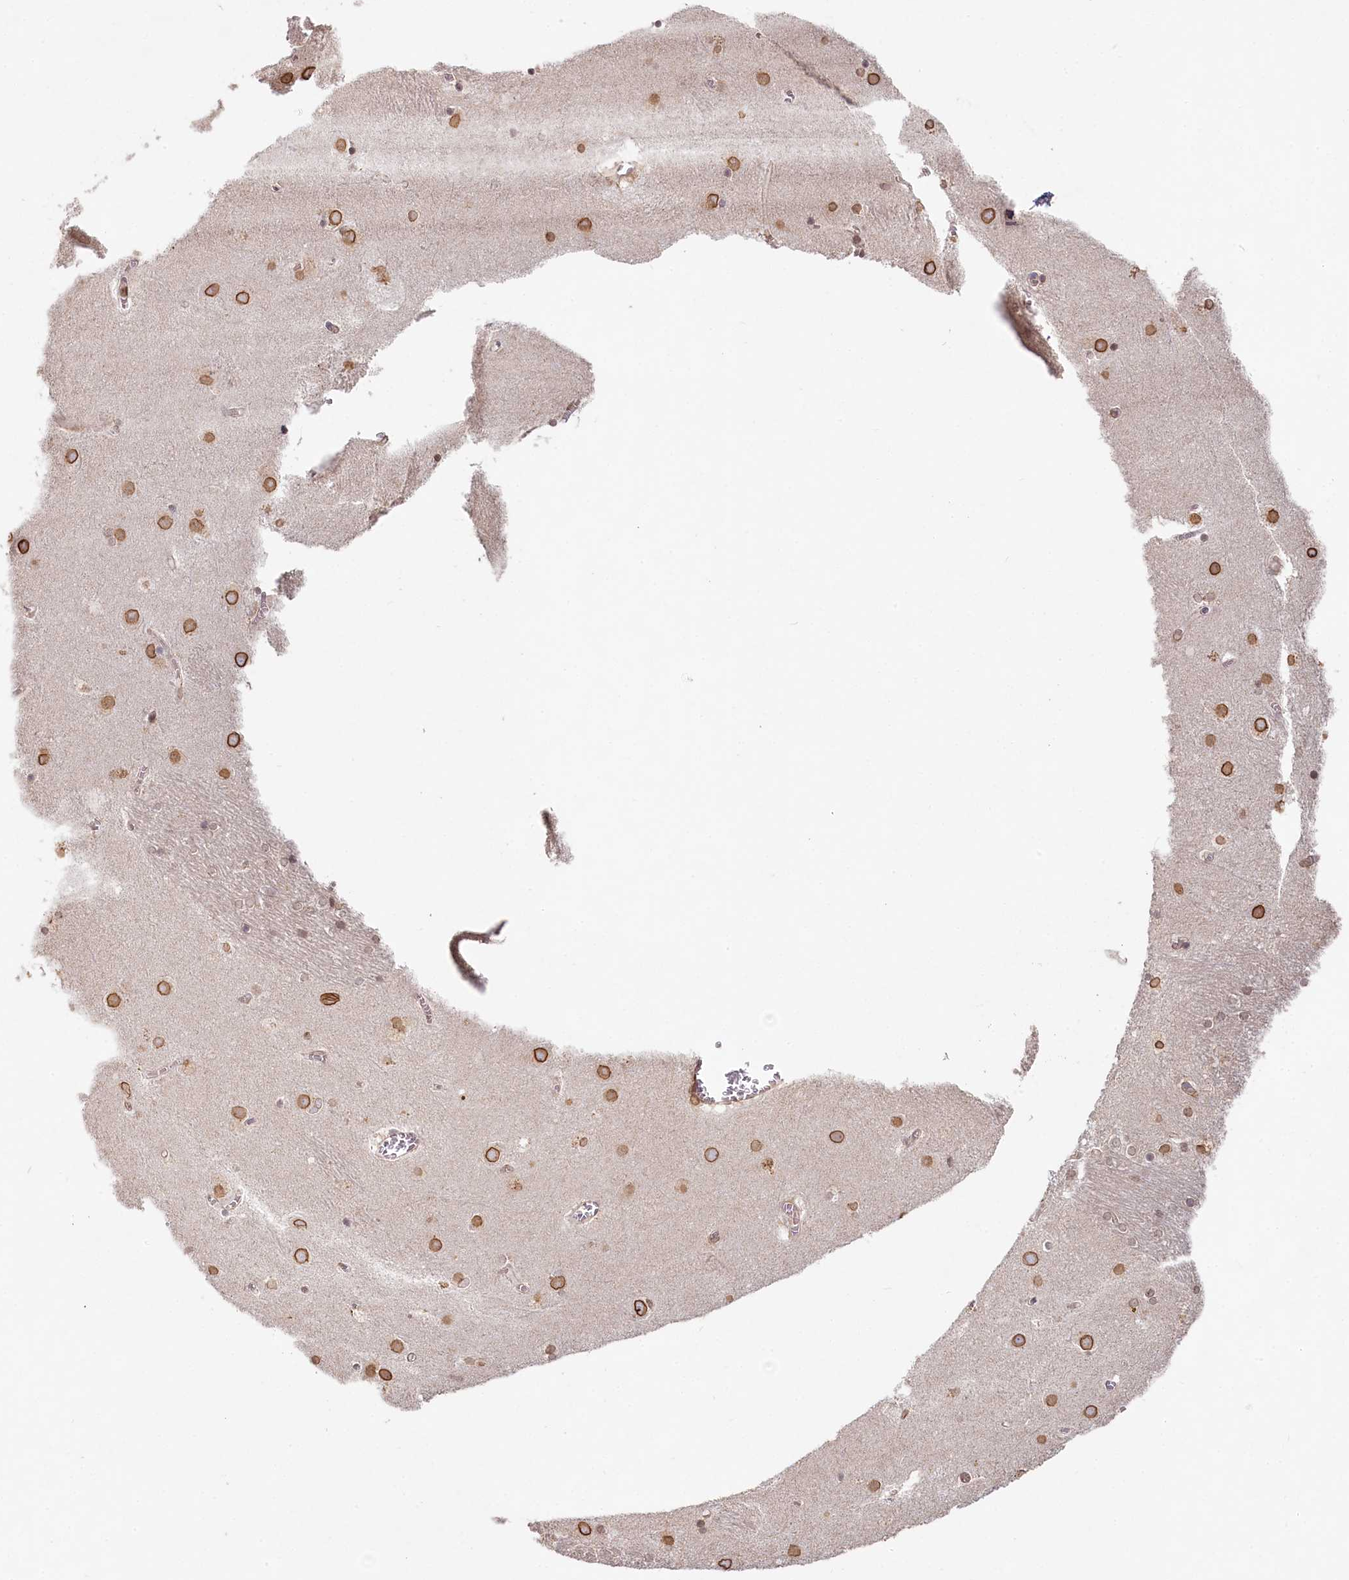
{"staining": {"intensity": "moderate", "quantity": "<25%", "location": "cytoplasmic/membranous,nuclear"}, "tissue": "caudate", "cell_type": "Glial cells", "image_type": "normal", "snomed": [{"axis": "morphology", "description": "Normal tissue, NOS"}, {"axis": "topography", "description": "Lateral ventricle wall"}], "caption": "Brown immunohistochemical staining in normal caudate displays moderate cytoplasmic/membranous,nuclear expression in about <25% of glial cells.", "gene": "TCHP", "patient": {"sex": "male", "age": 70}}